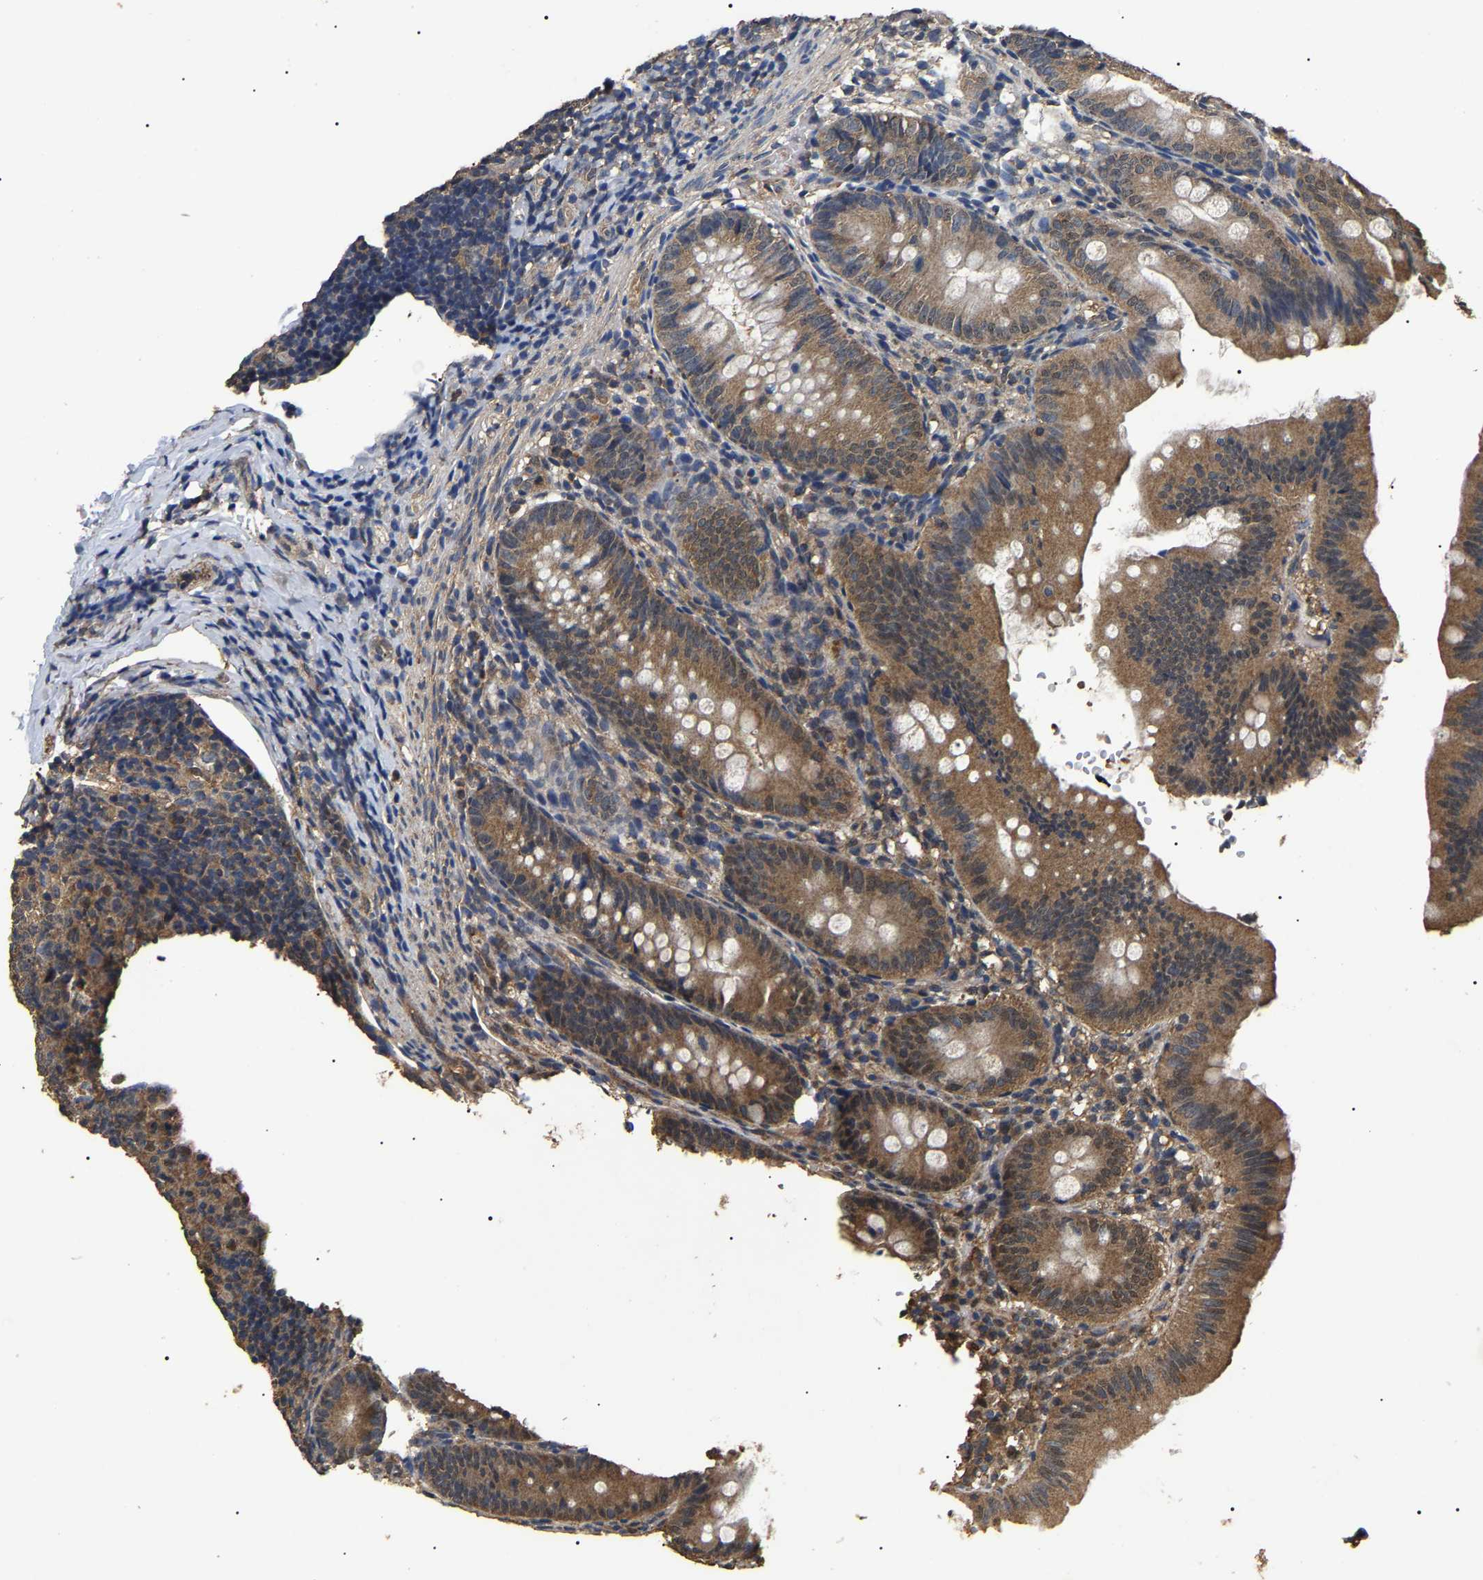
{"staining": {"intensity": "moderate", "quantity": ">75%", "location": "cytoplasmic/membranous"}, "tissue": "appendix", "cell_type": "Glandular cells", "image_type": "normal", "snomed": [{"axis": "morphology", "description": "Normal tissue, NOS"}, {"axis": "topography", "description": "Appendix"}], "caption": "This histopathology image shows benign appendix stained with IHC to label a protein in brown. The cytoplasmic/membranous of glandular cells show moderate positivity for the protein. Nuclei are counter-stained blue.", "gene": "PSMD8", "patient": {"sex": "male", "age": 1}}